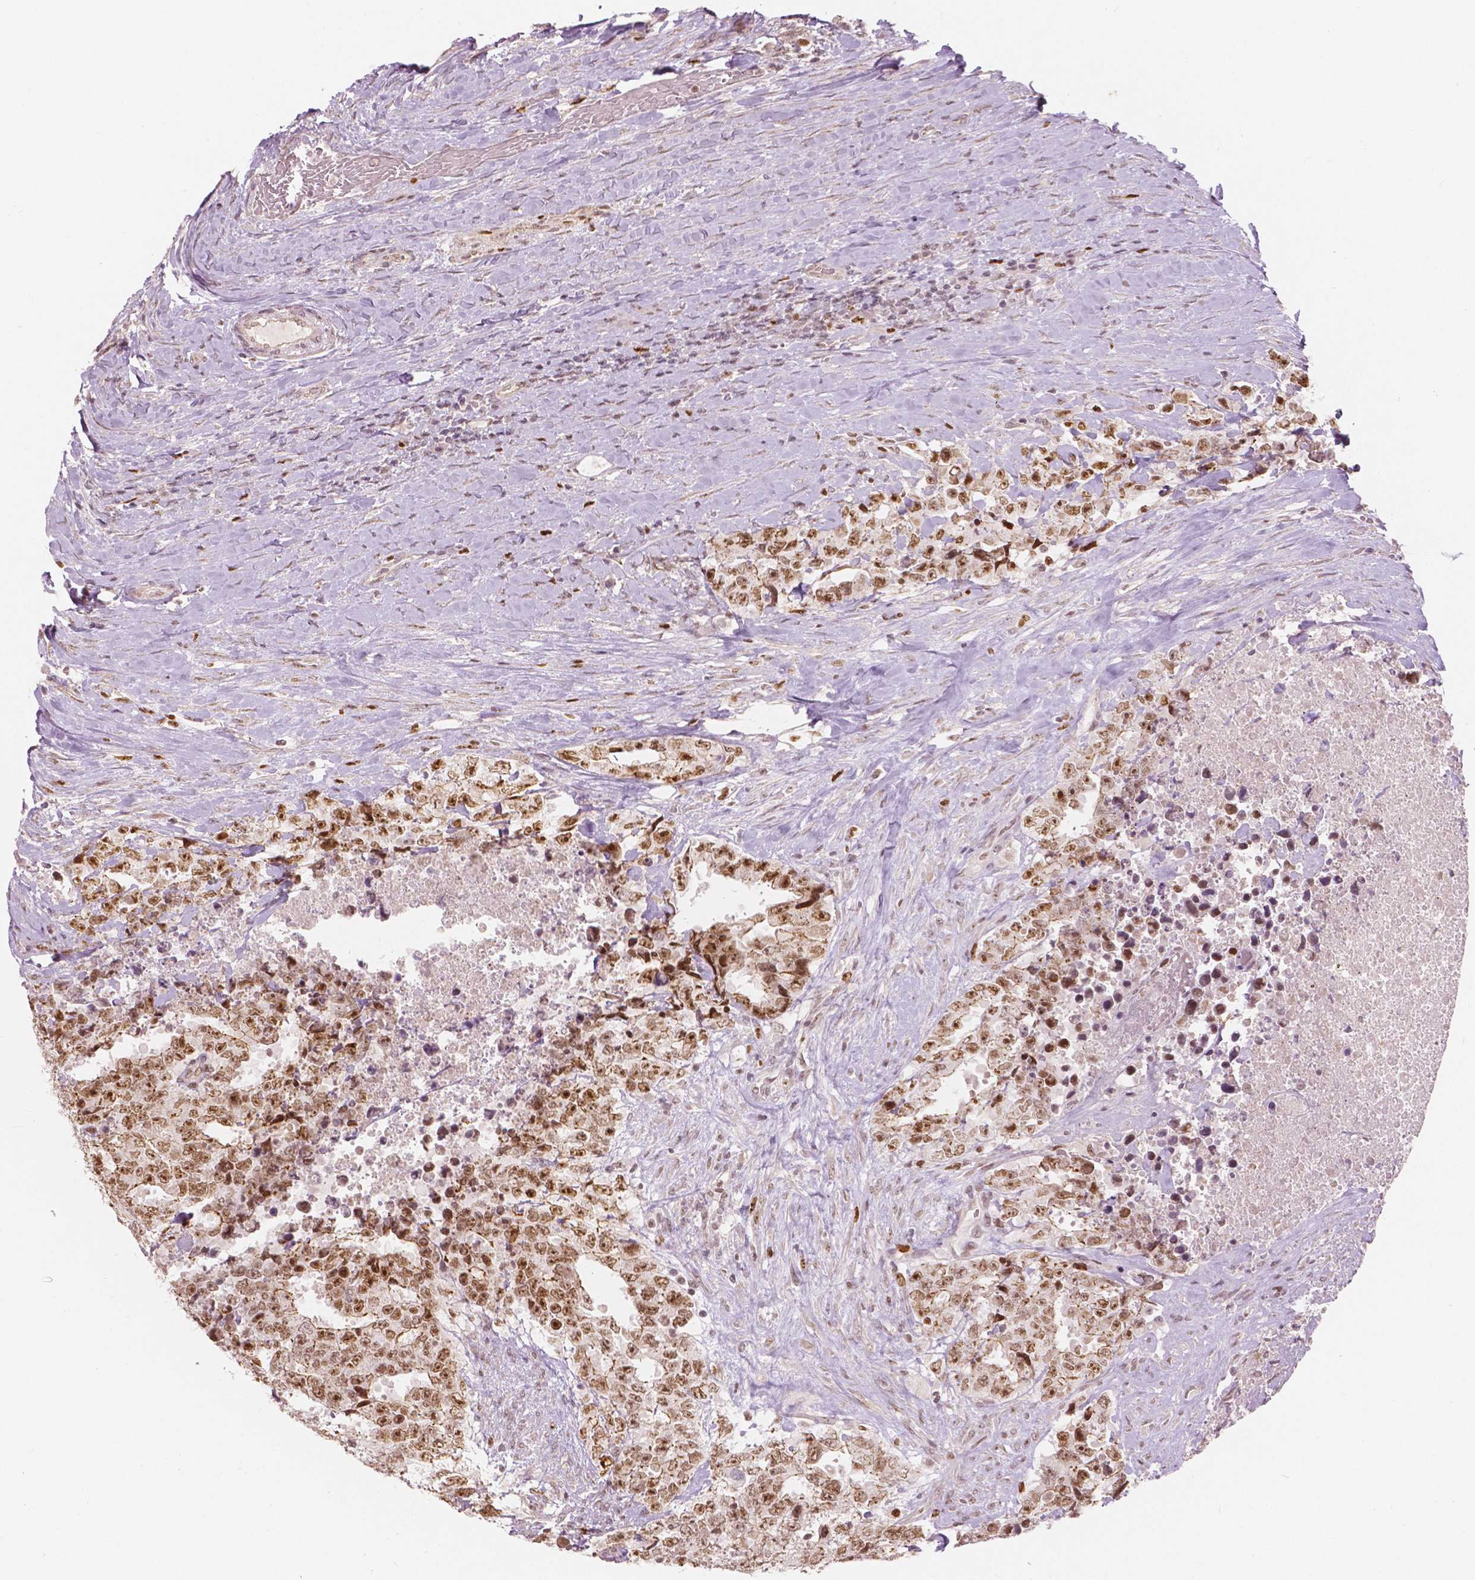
{"staining": {"intensity": "moderate", "quantity": ">75%", "location": "nuclear"}, "tissue": "testis cancer", "cell_type": "Tumor cells", "image_type": "cancer", "snomed": [{"axis": "morphology", "description": "Carcinoma, Embryonal, NOS"}, {"axis": "topography", "description": "Testis"}], "caption": "Immunohistochemistry of human embryonal carcinoma (testis) reveals medium levels of moderate nuclear staining in approximately >75% of tumor cells.", "gene": "NSD2", "patient": {"sex": "male", "age": 24}}